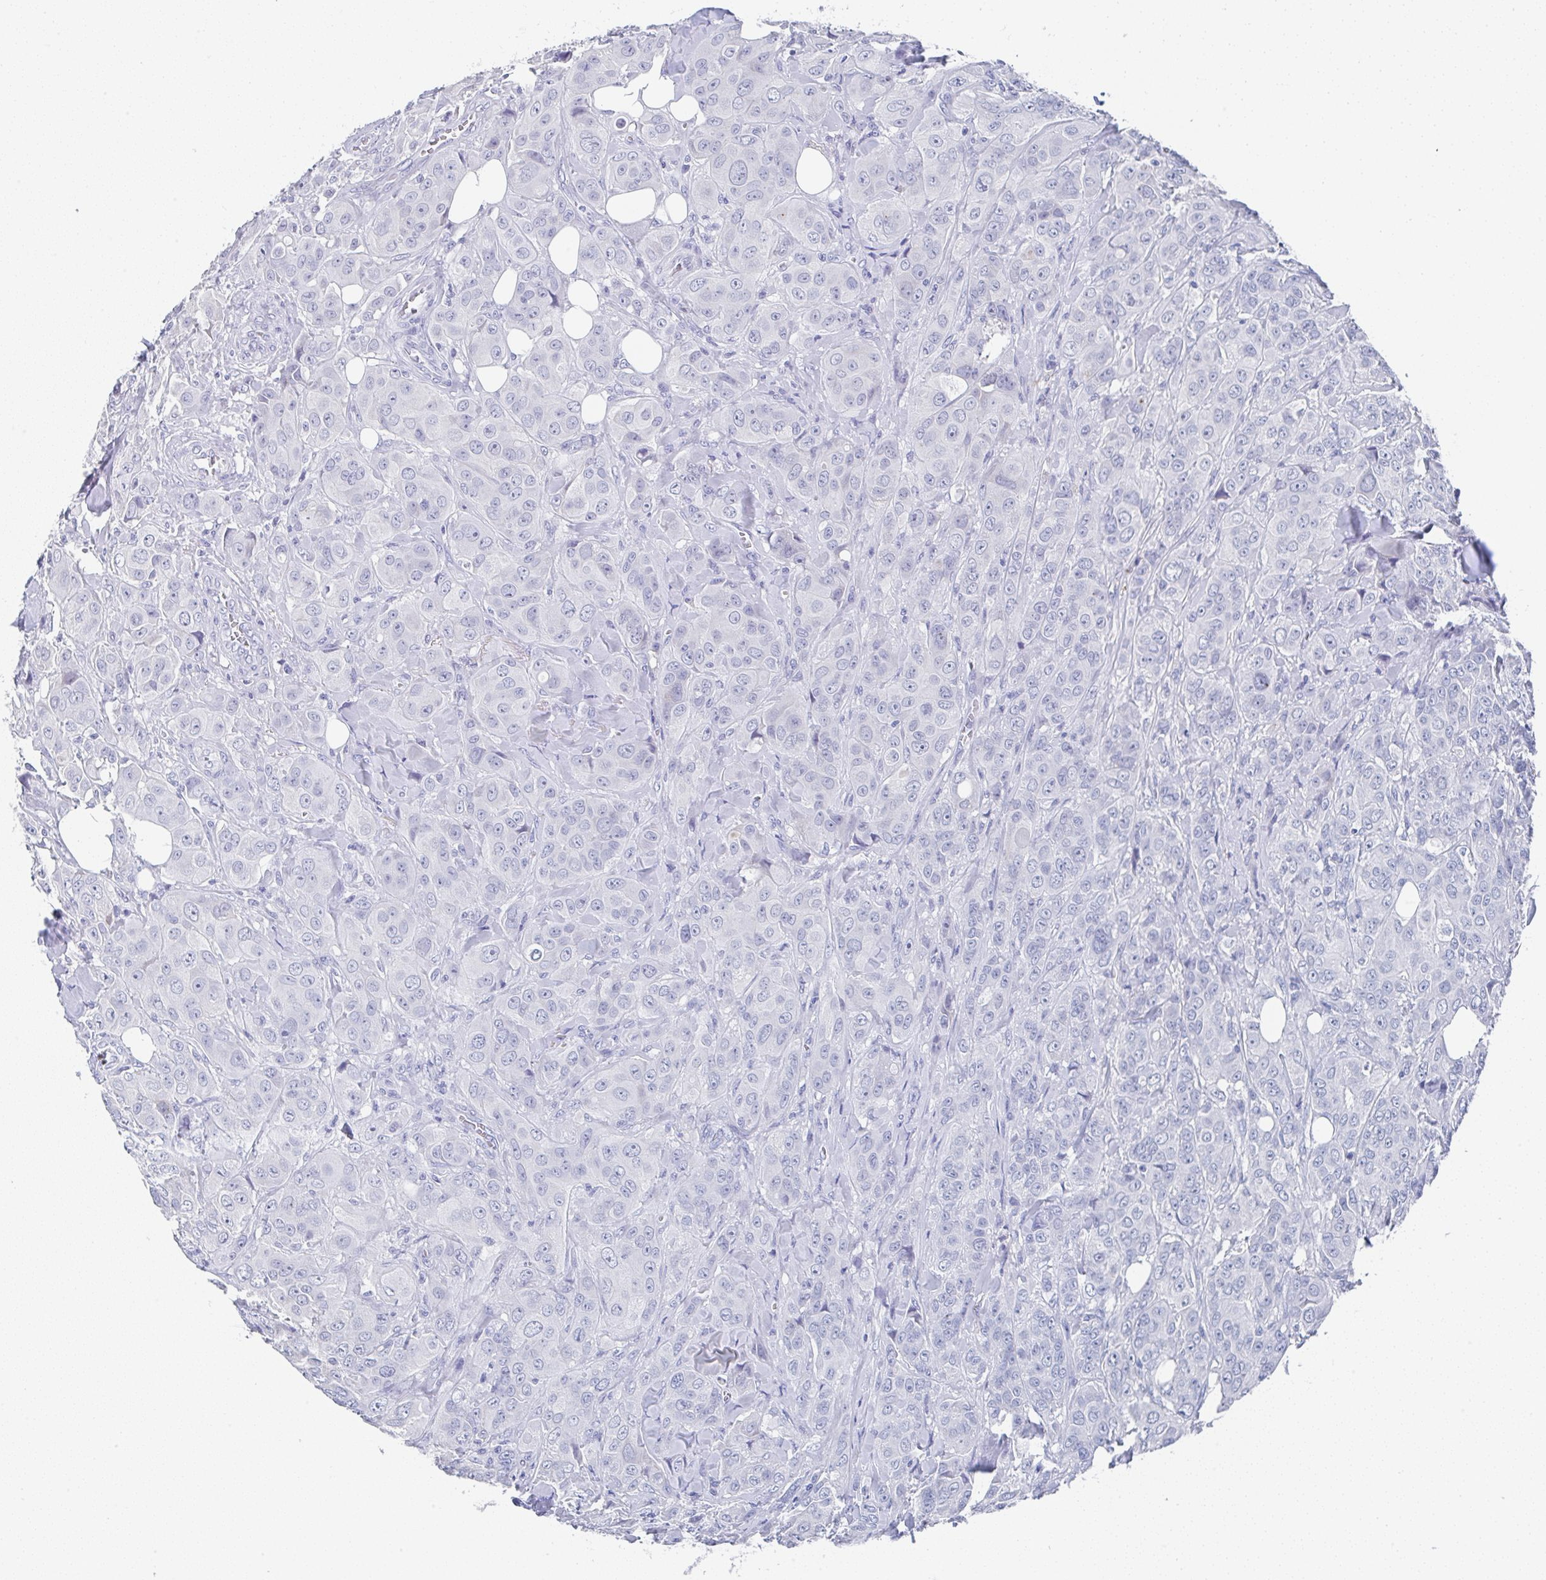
{"staining": {"intensity": "negative", "quantity": "none", "location": "none"}, "tissue": "breast cancer", "cell_type": "Tumor cells", "image_type": "cancer", "snomed": [{"axis": "morphology", "description": "Normal tissue, NOS"}, {"axis": "morphology", "description": "Duct carcinoma"}, {"axis": "topography", "description": "Breast"}], "caption": "Micrograph shows no significant protein staining in tumor cells of breast cancer (infiltrating ductal carcinoma).", "gene": "TNFRSF8", "patient": {"sex": "female", "age": 43}}